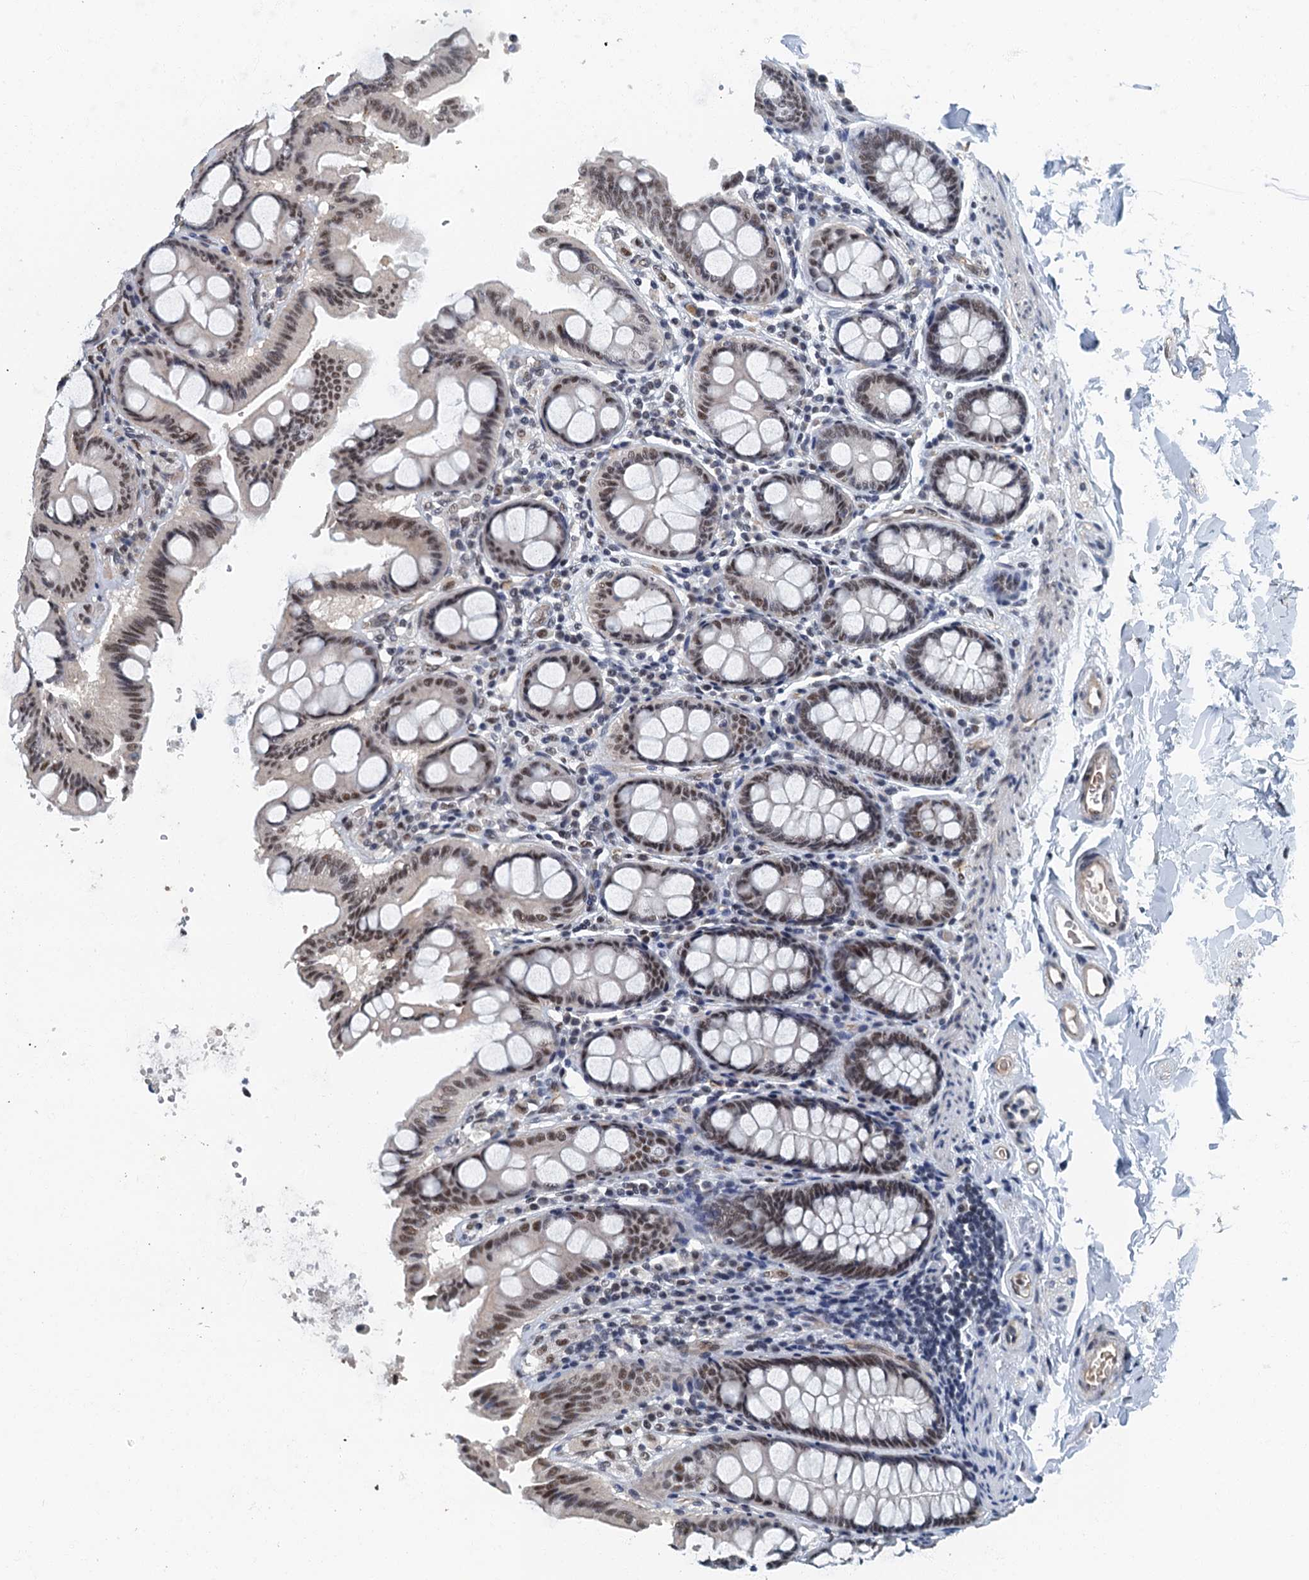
{"staining": {"intensity": "weak", "quantity": ">75%", "location": "cytoplasmic/membranous"}, "tissue": "colon", "cell_type": "Endothelial cells", "image_type": "normal", "snomed": [{"axis": "morphology", "description": "Normal tissue, NOS"}, {"axis": "topography", "description": "Colon"}, {"axis": "topography", "description": "Peripheral nerve tissue"}], "caption": "Immunohistochemistry (DAB) staining of normal human colon reveals weak cytoplasmic/membranous protein staining in about >75% of endothelial cells. (IHC, brightfield microscopy, high magnification).", "gene": "GADL1", "patient": {"sex": "female", "age": 61}}